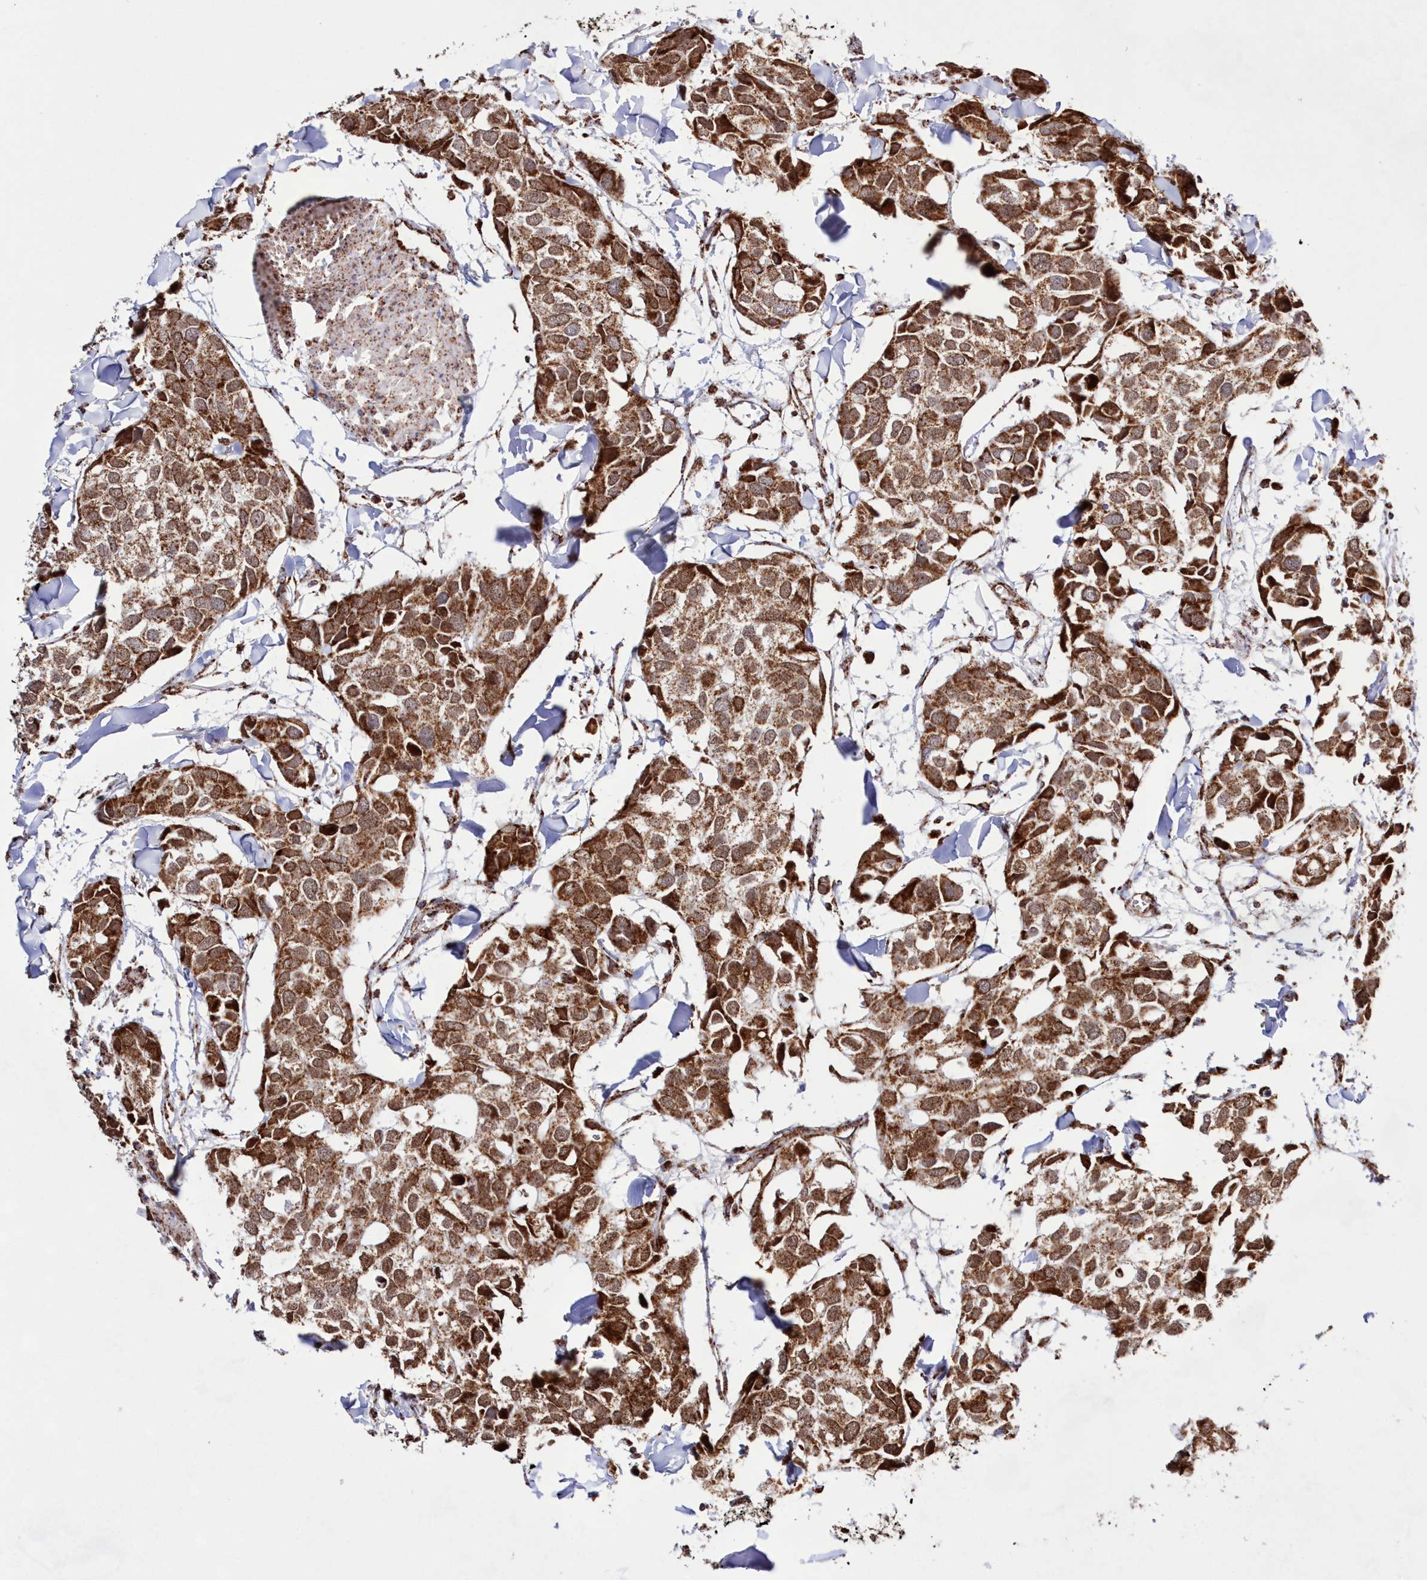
{"staining": {"intensity": "strong", "quantity": ">75%", "location": "cytoplasmic/membranous"}, "tissue": "breast cancer", "cell_type": "Tumor cells", "image_type": "cancer", "snomed": [{"axis": "morphology", "description": "Duct carcinoma"}, {"axis": "topography", "description": "Breast"}], "caption": "There is high levels of strong cytoplasmic/membranous positivity in tumor cells of breast cancer, as demonstrated by immunohistochemical staining (brown color).", "gene": "HADHB", "patient": {"sex": "female", "age": 83}}